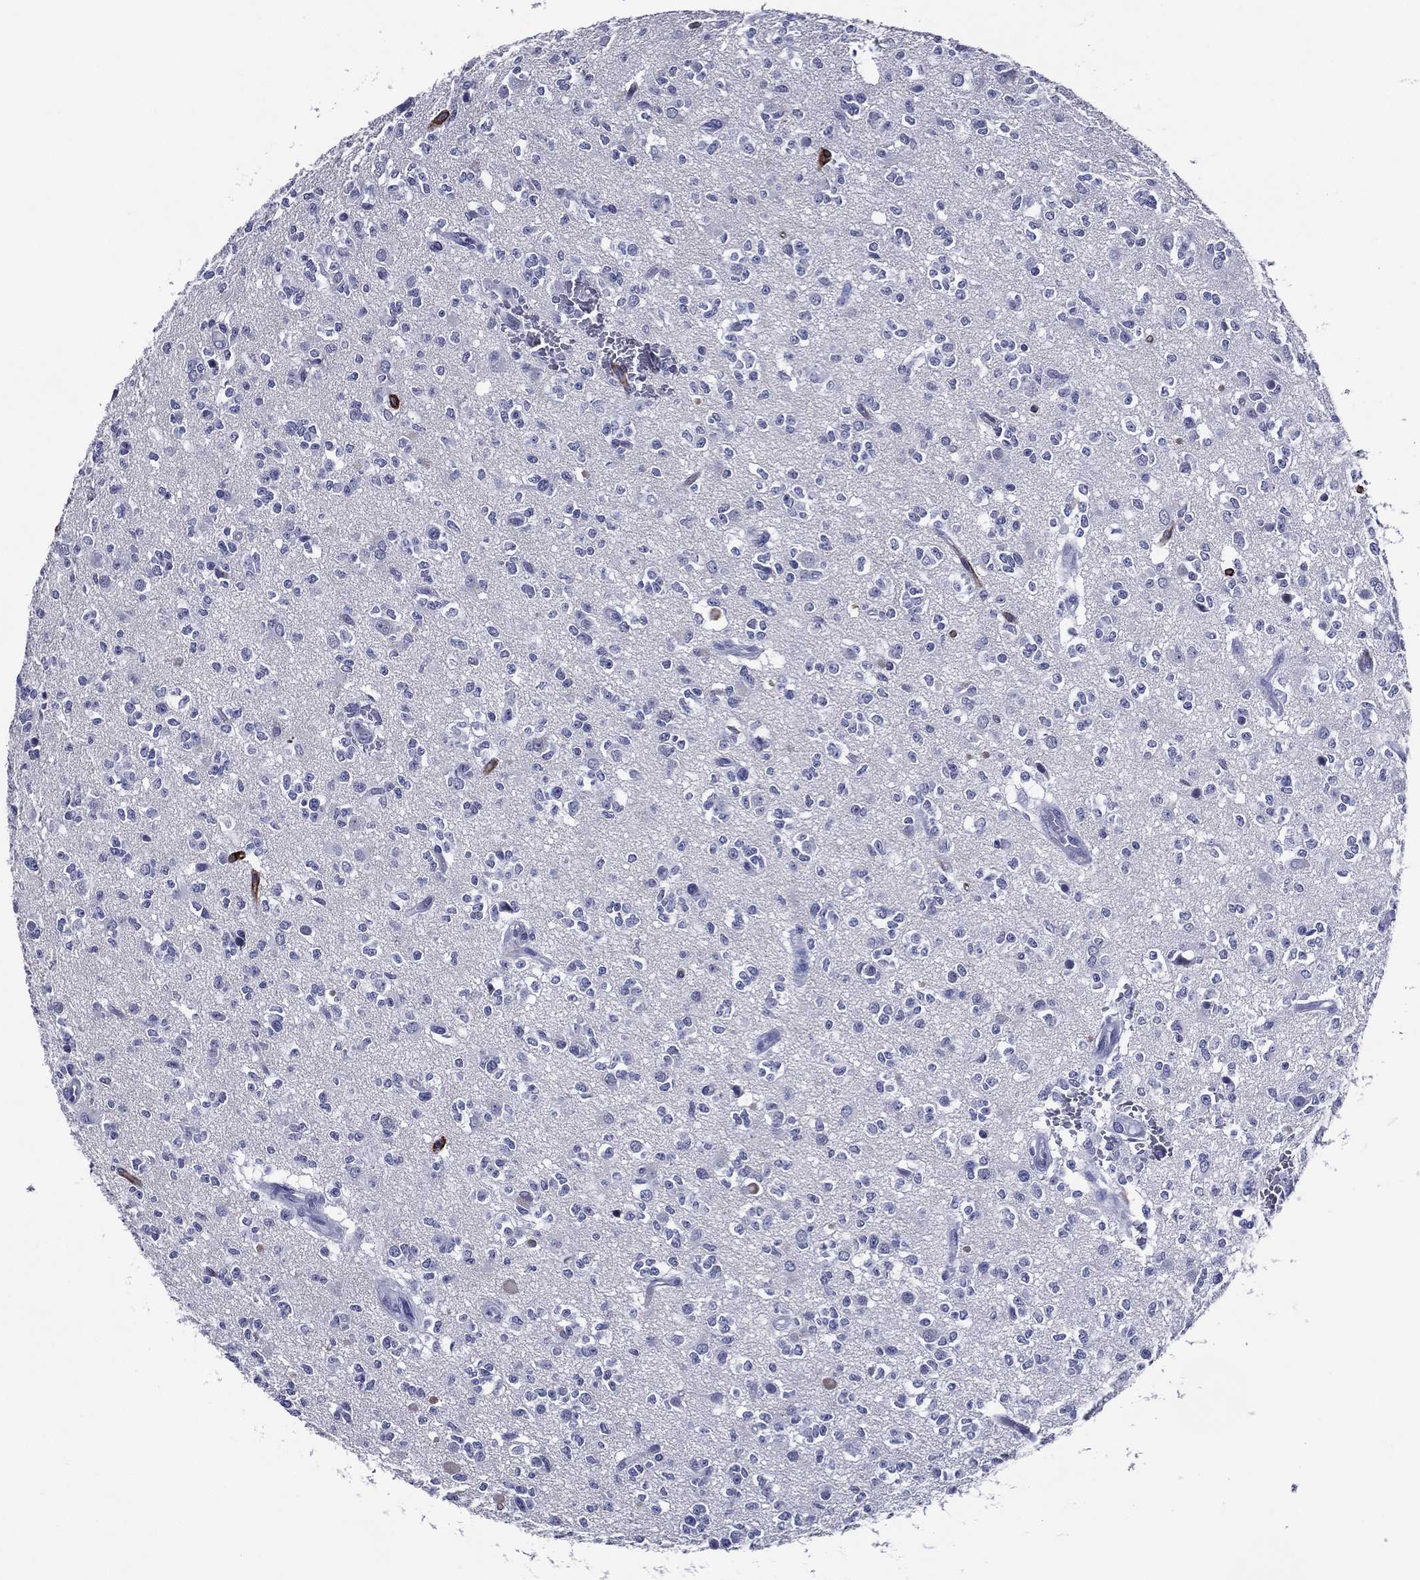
{"staining": {"intensity": "negative", "quantity": "none", "location": "none"}, "tissue": "glioma", "cell_type": "Tumor cells", "image_type": "cancer", "snomed": [{"axis": "morphology", "description": "Glioma, malignant, Low grade"}, {"axis": "topography", "description": "Brain"}], "caption": "DAB (3,3'-diaminobenzidine) immunohistochemical staining of human malignant glioma (low-grade) displays no significant positivity in tumor cells. The staining was performed using DAB (3,3'-diaminobenzidine) to visualize the protein expression in brown, while the nuclei were stained in blue with hematoxylin (Magnification: 20x).", "gene": "ACE2", "patient": {"sex": "female", "age": 45}}